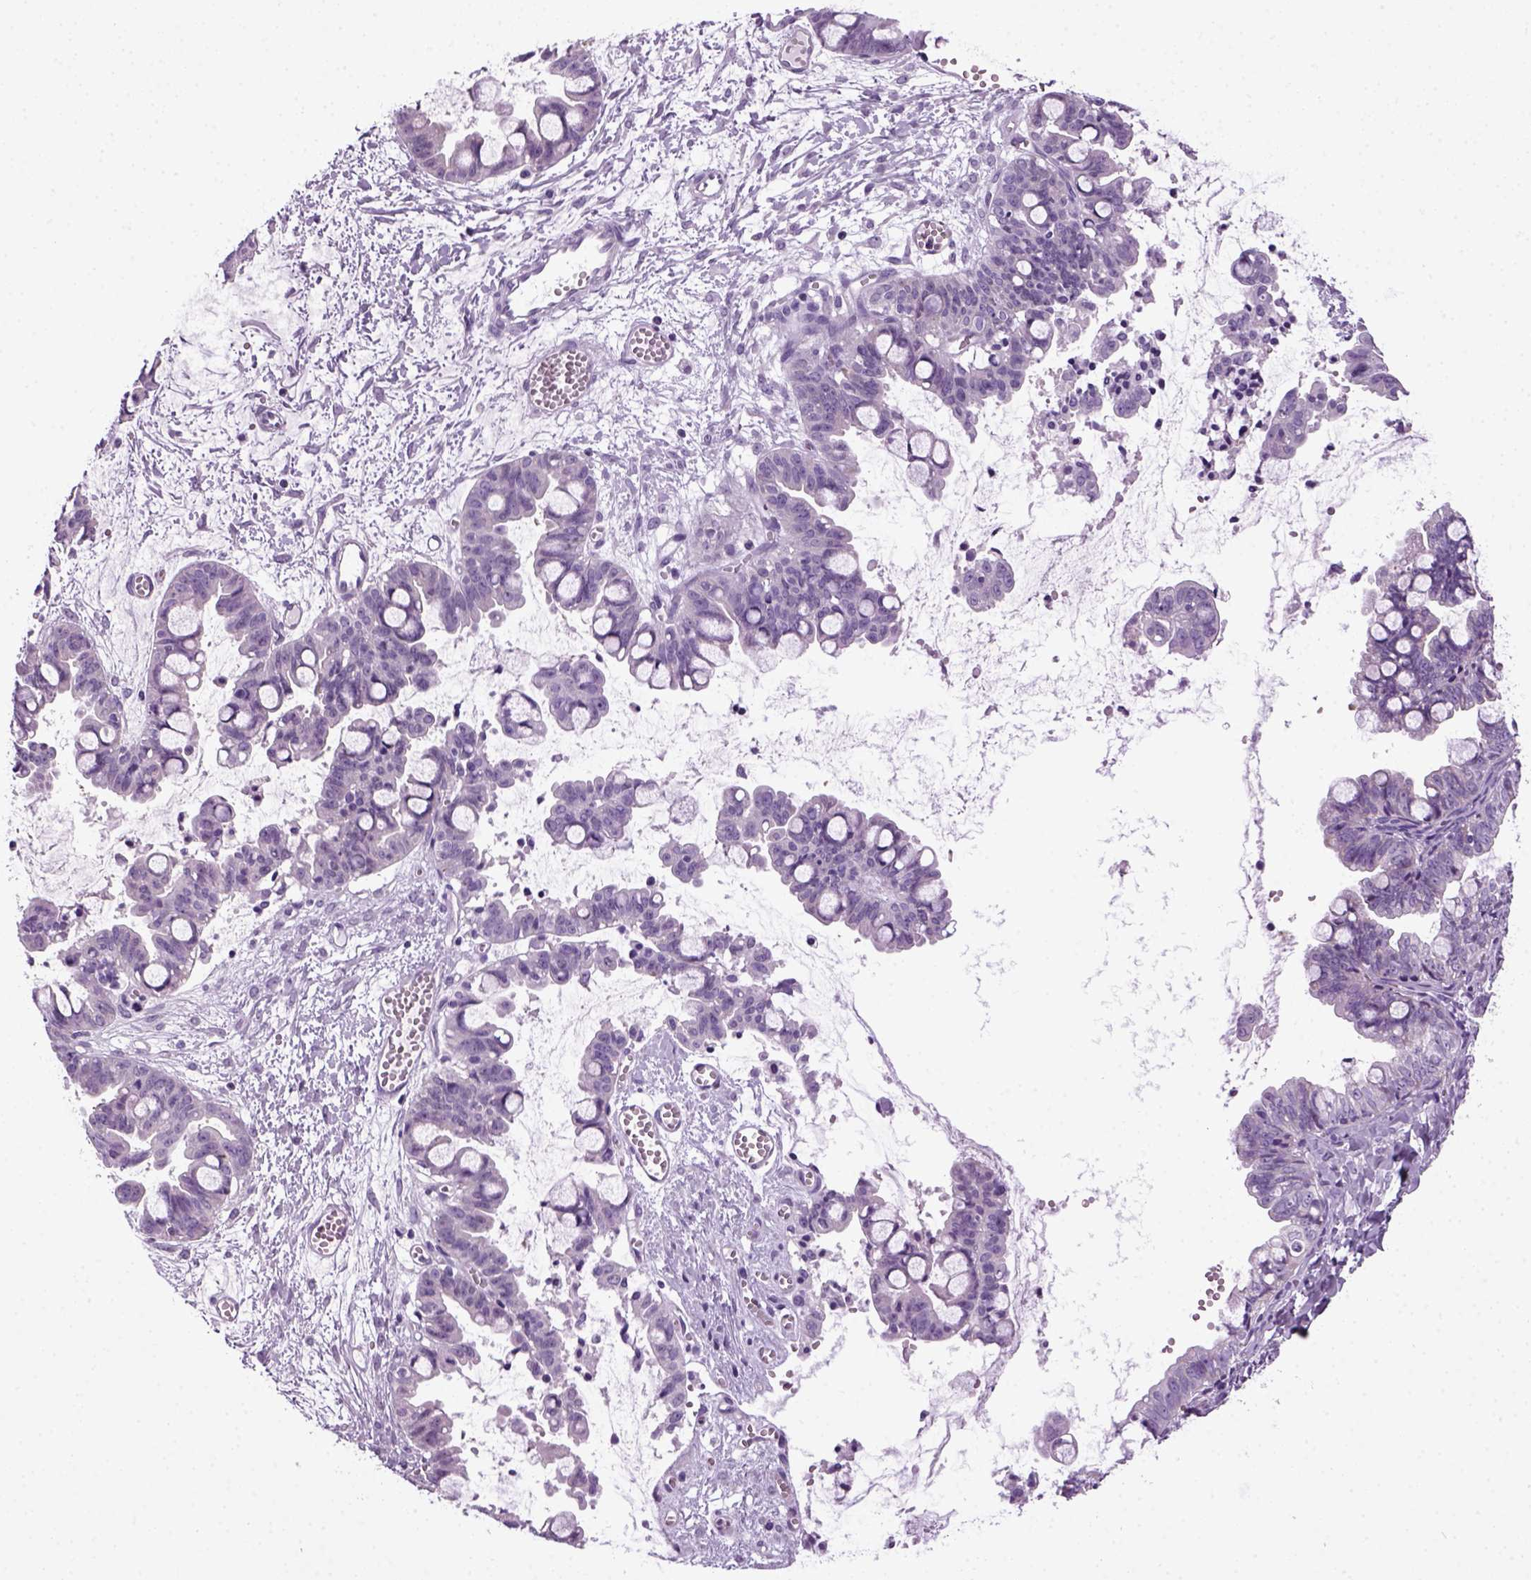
{"staining": {"intensity": "negative", "quantity": "none", "location": "none"}, "tissue": "ovarian cancer", "cell_type": "Tumor cells", "image_type": "cancer", "snomed": [{"axis": "morphology", "description": "Cystadenocarcinoma, mucinous, NOS"}, {"axis": "topography", "description": "Ovary"}], "caption": "An IHC histopathology image of ovarian cancer is shown. There is no staining in tumor cells of ovarian cancer.", "gene": "HMCN2", "patient": {"sex": "female", "age": 63}}